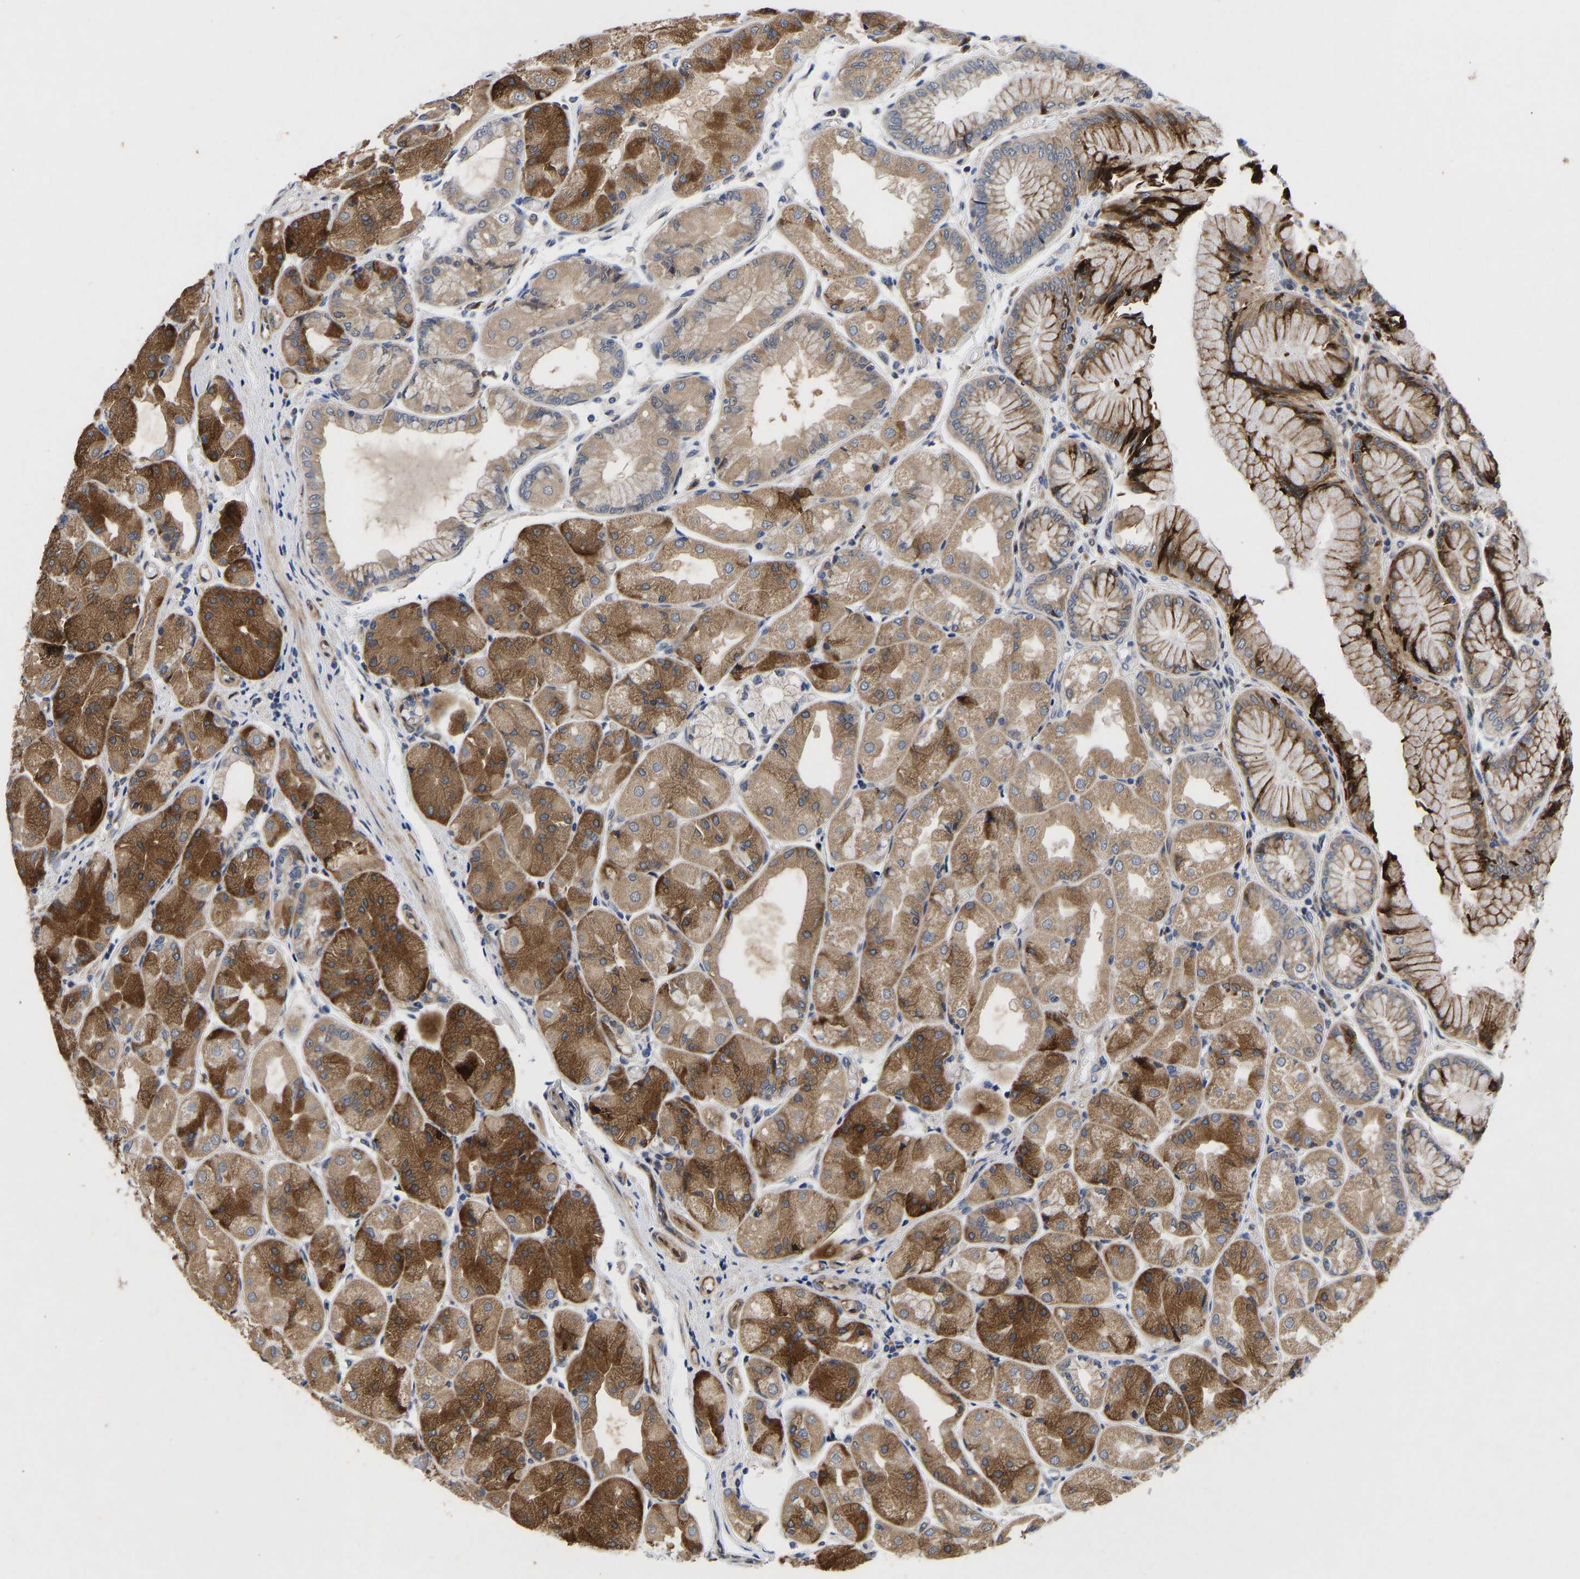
{"staining": {"intensity": "strong", "quantity": ">75%", "location": "cytoplasmic/membranous"}, "tissue": "stomach", "cell_type": "Glandular cells", "image_type": "normal", "snomed": [{"axis": "morphology", "description": "Normal tissue, NOS"}, {"axis": "topography", "description": "Stomach, upper"}], "caption": "Brown immunohistochemical staining in benign stomach demonstrates strong cytoplasmic/membranous expression in approximately >75% of glandular cells.", "gene": "TMEM38B", "patient": {"sex": "male", "age": 72}}